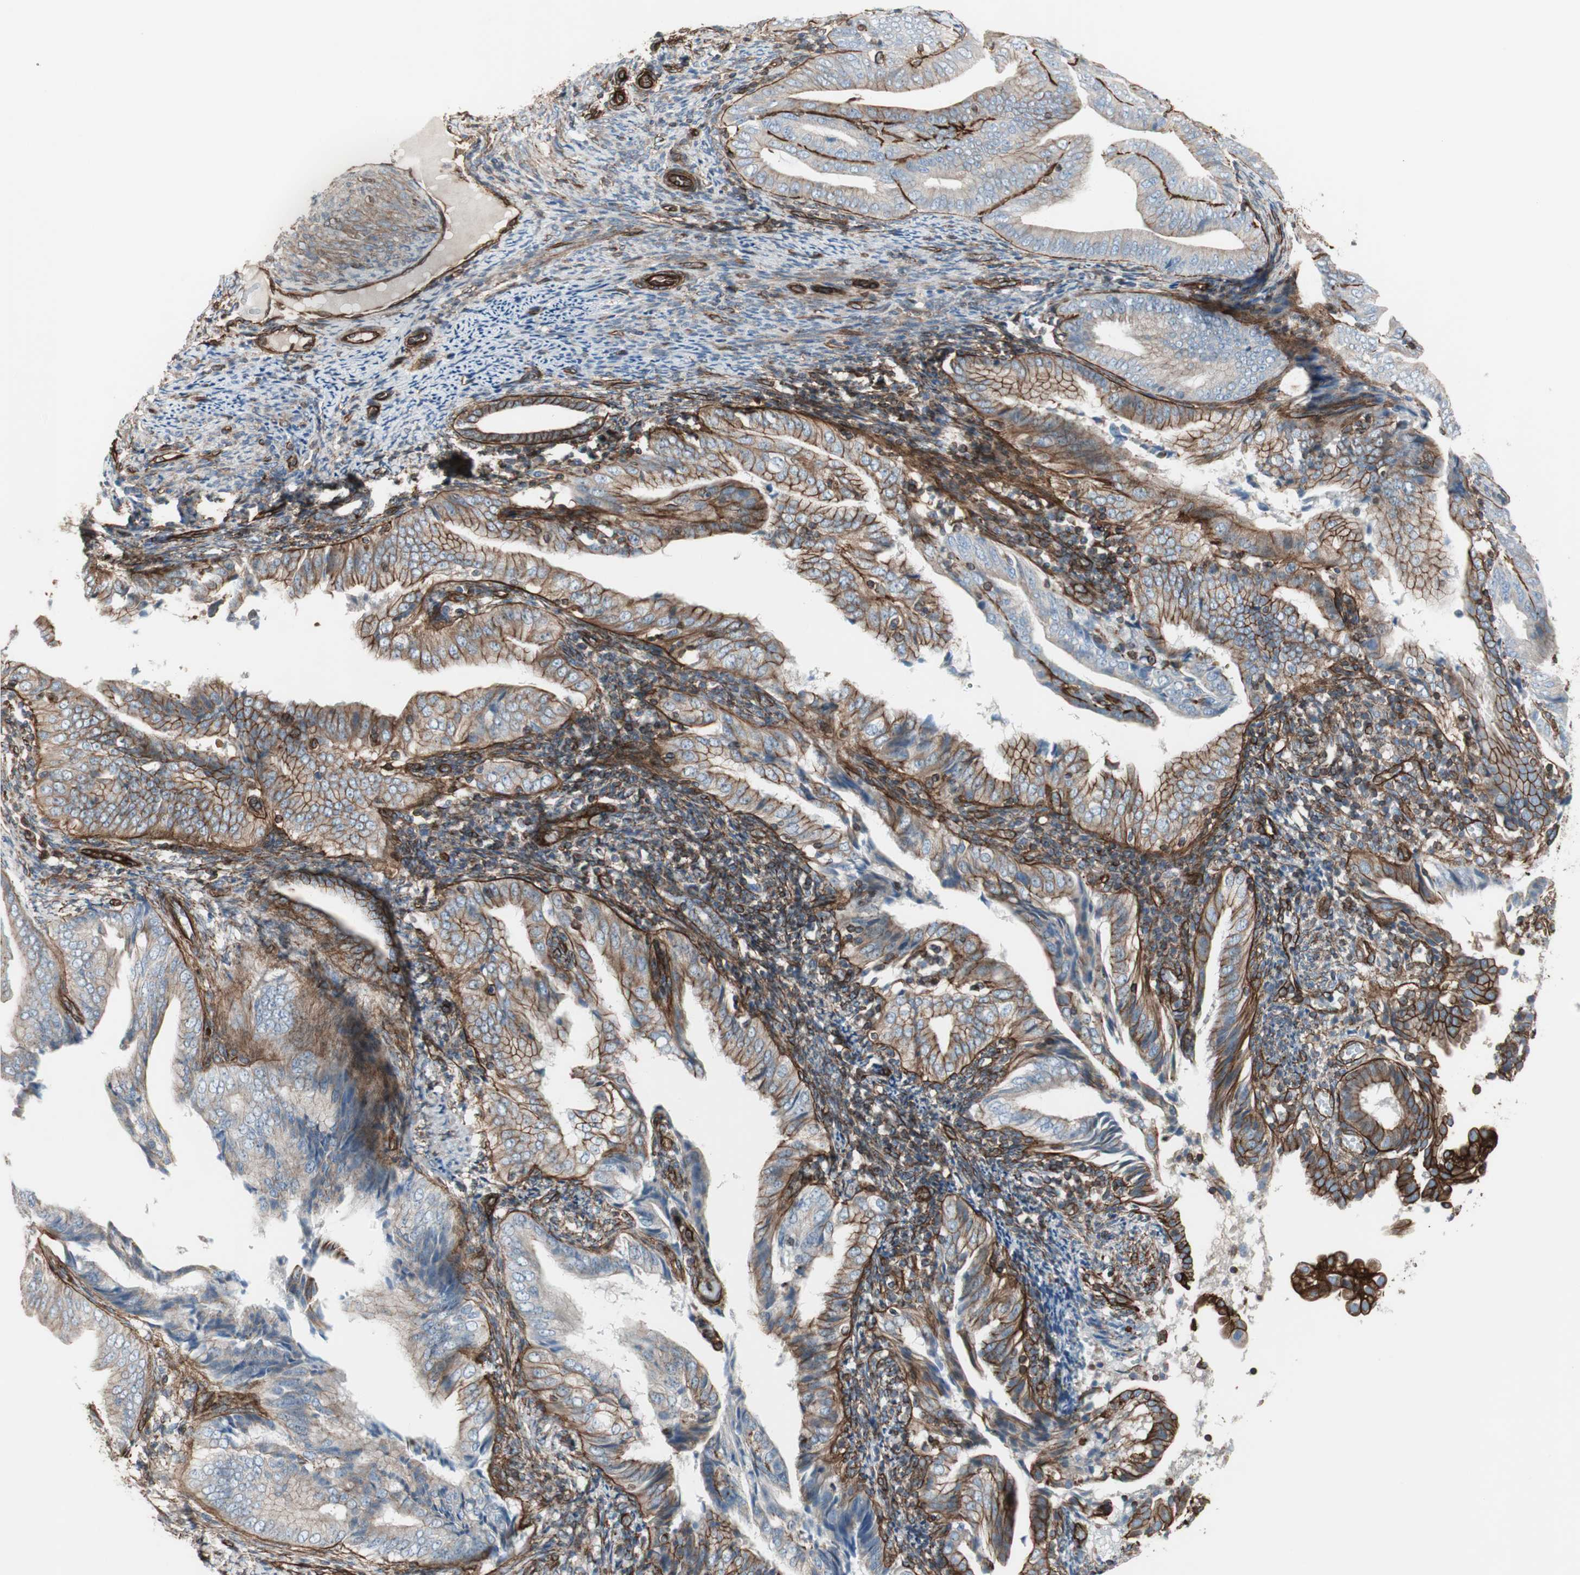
{"staining": {"intensity": "moderate", "quantity": "25%-75%", "location": "cytoplasmic/membranous"}, "tissue": "endometrial cancer", "cell_type": "Tumor cells", "image_type": "cancer", "snomed": [{"axis": "morphology", "description": "Adenocarcinoma, NOS"}, {"axis": "topography", "description": "Endometrium"}], "caption": "This photomicrograph shows immunohistochemistry staining of human adenocarcinoma (endometrial), with medium moderate cytoplasmic/membranous staining in approximately 25%-75% of tumor cells.", "gene": "TCTA", "patient": {"sex": "female", "age": 58}}